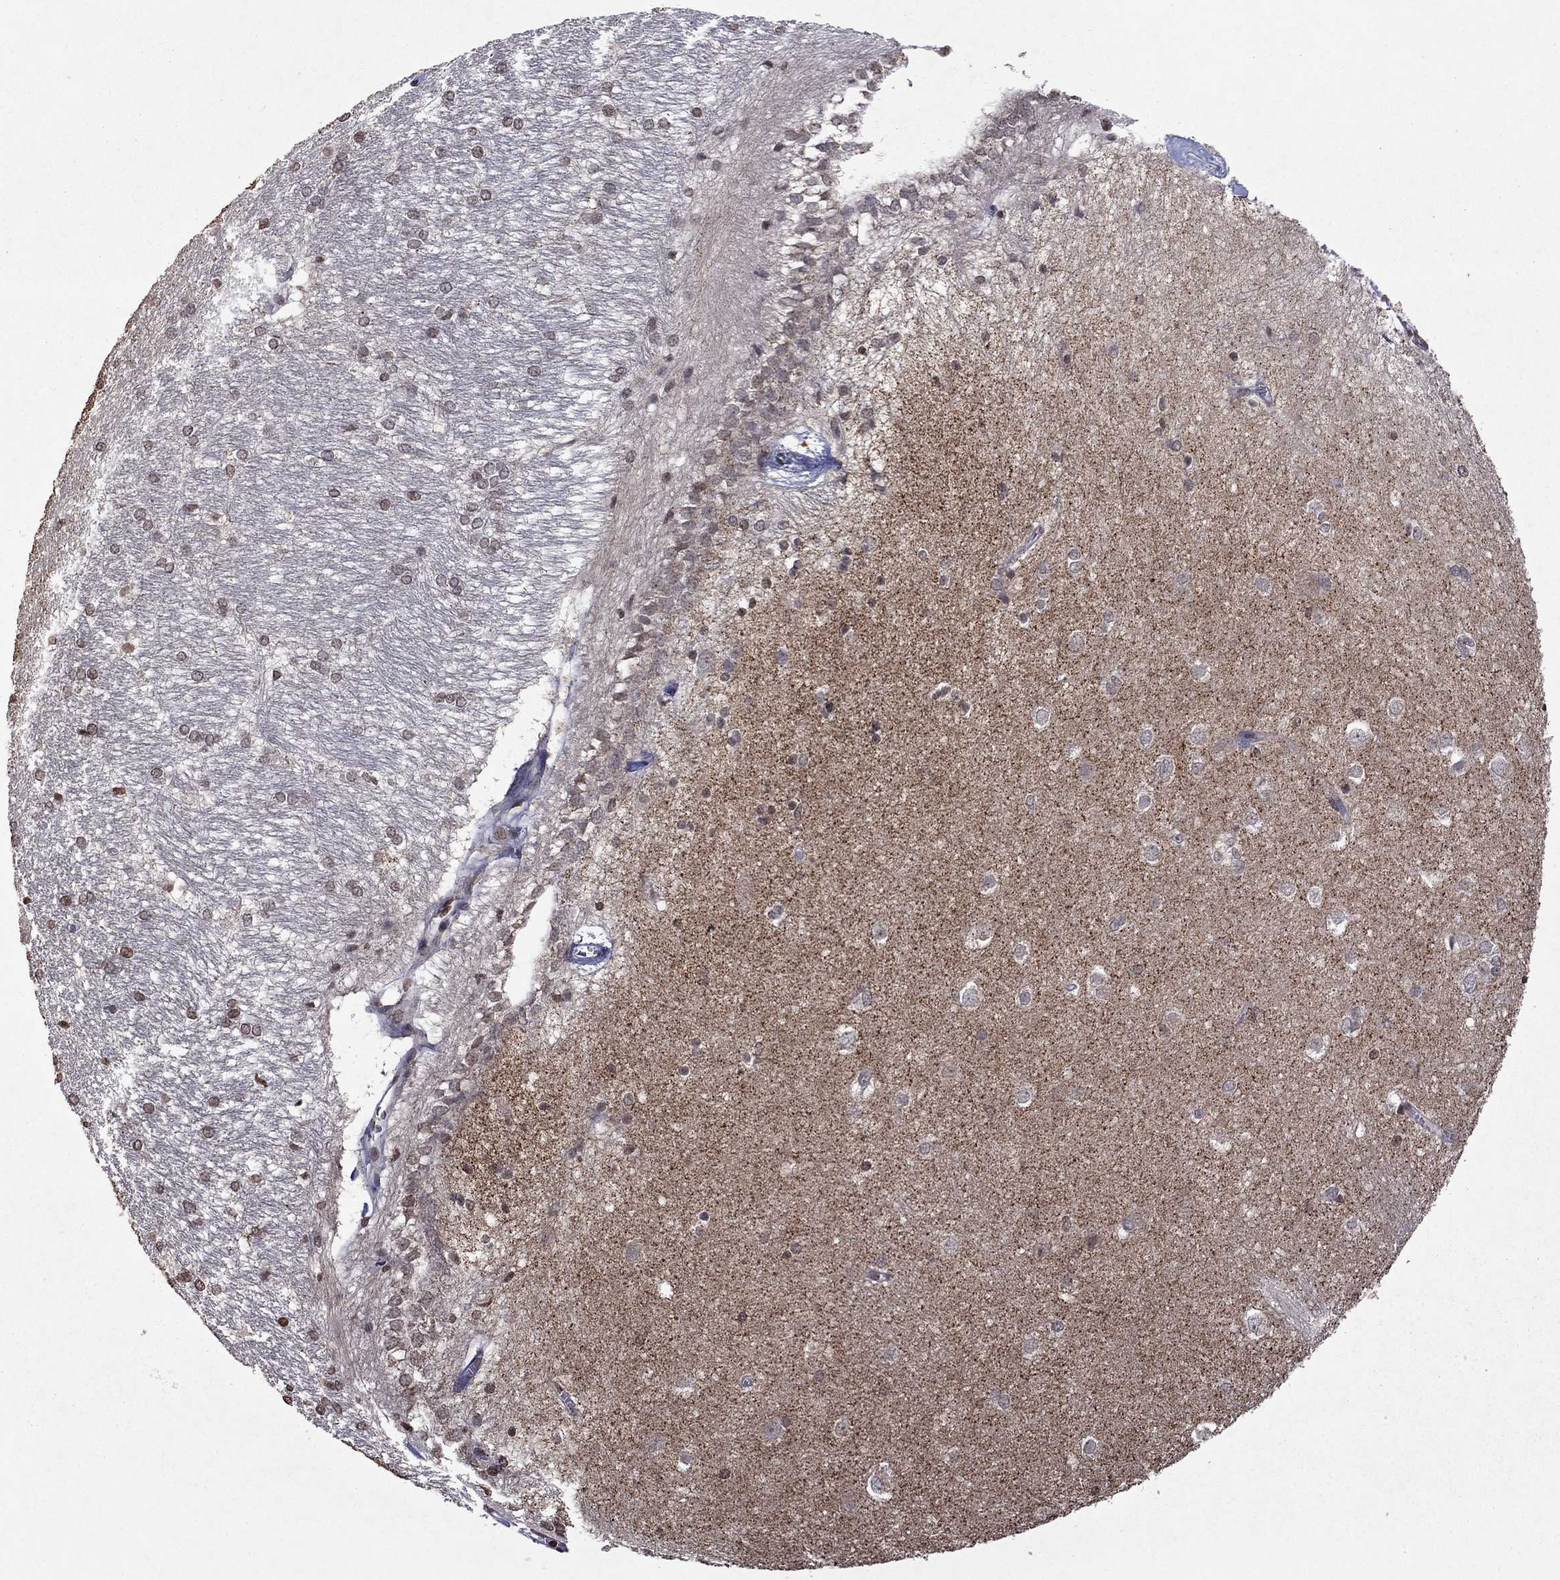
{"staining": {"intensity": "moderate", "quantity": "<25%", "location": "nuclear"}, "tissue": "hippocampus", "cell_type": "Glial cells", "image_type": "normal", "snomed": [{"axis": "morphology", "description": "Normal tissue, NOS"}, {"axis": "topography", "description": "Cerebral cortex"}, {"axis": "topography", "description": "Hippocampus"}], "caption": "Immunohistochemistry (DAB) staining of benign hippocampus exhibits moderate nuclear protein positivity in approximately <25% of glial cells.", "gene": "NLGN1", "patient": {"sex": "female", "age": 19}}